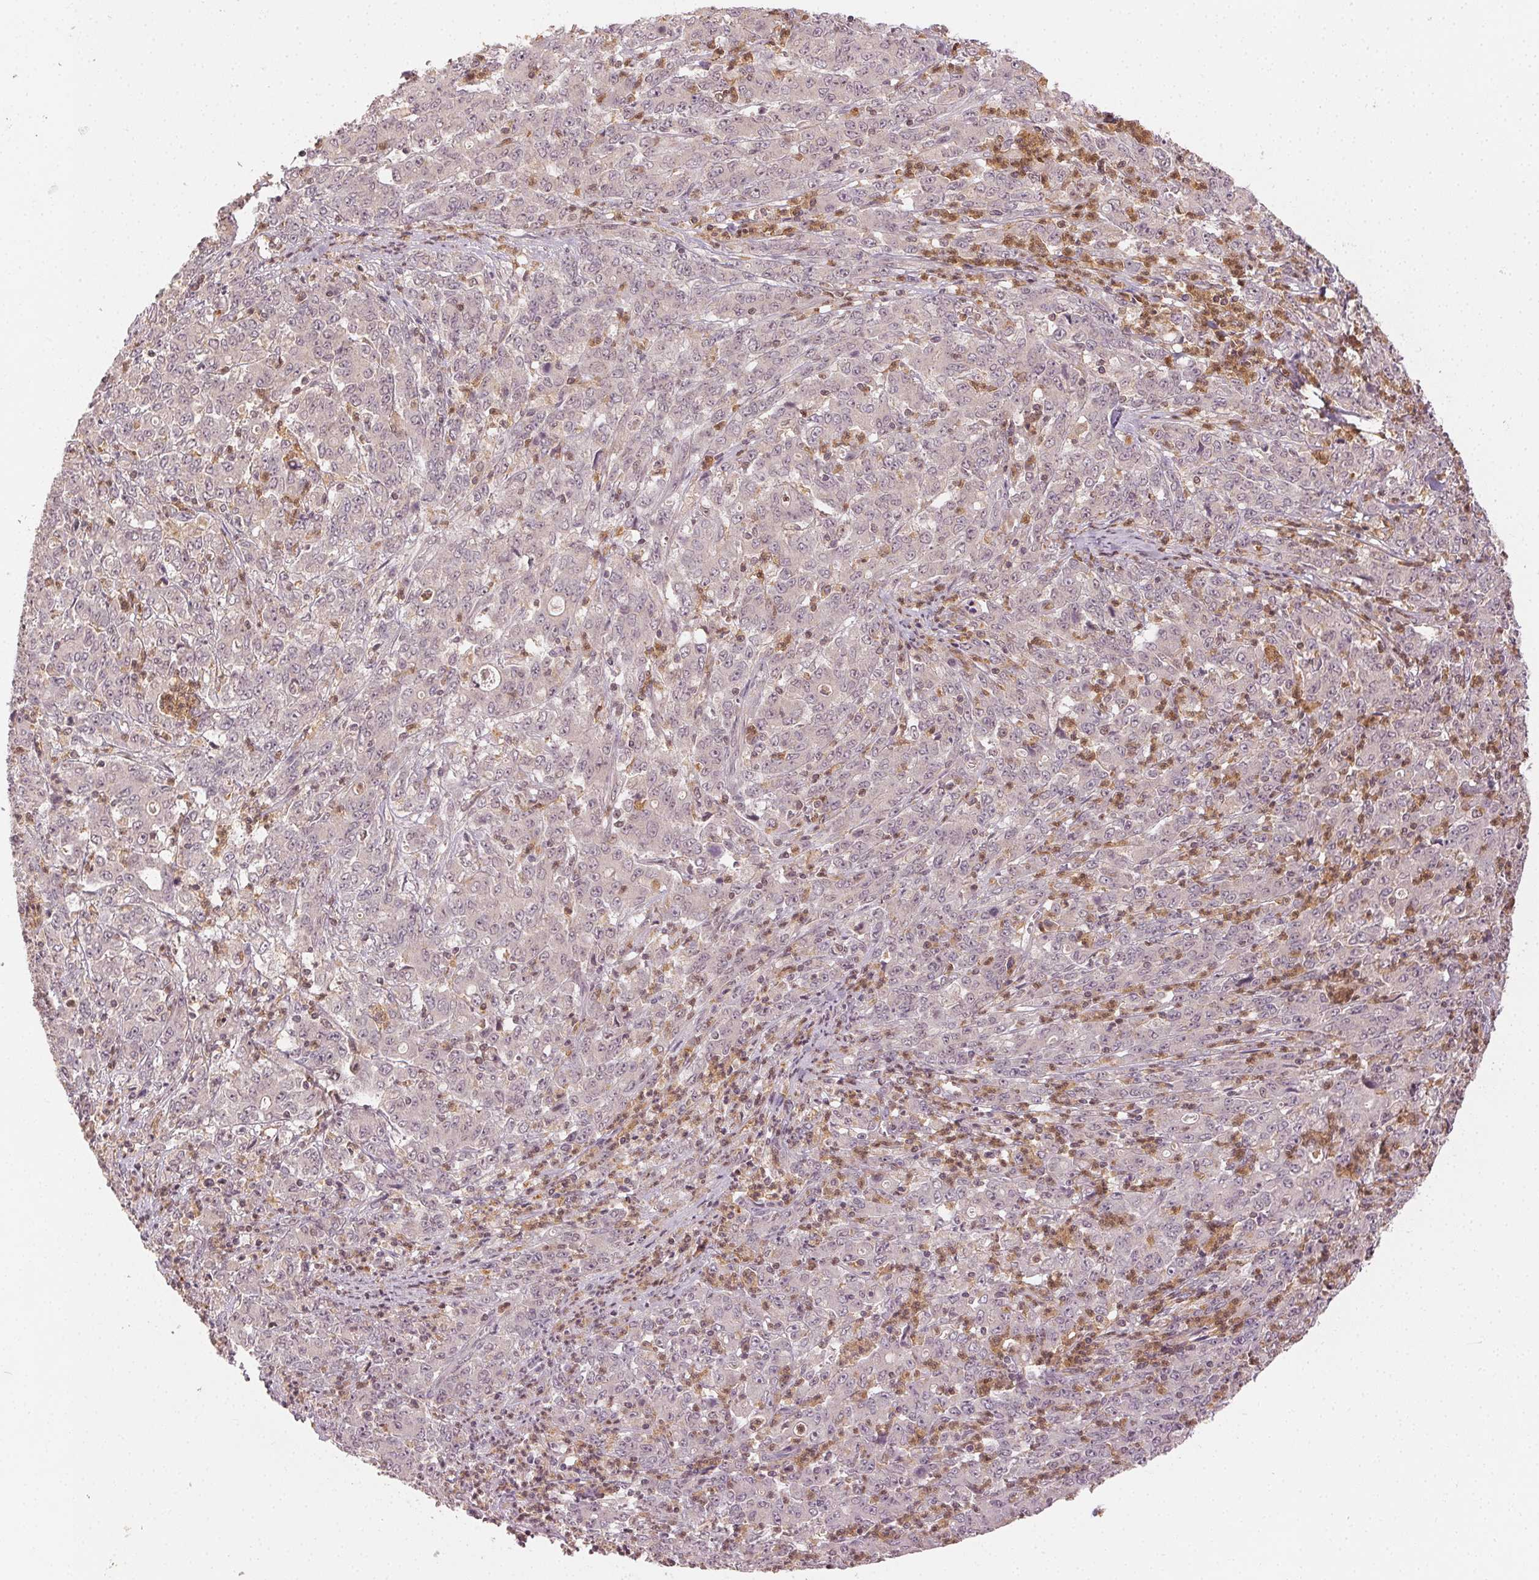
{"staining": {"intensity": "weak", "quantity": "<25%", "location": "nuclear"}, "tissue": "stomach cancer", "cell_type": "Tumor cells", "image_type": "cancer", "snomed": [{"axis": "morphology", "description": "Adenocarcinoma, NOS"}, {"axis": "topography", "description": "Stomach, lower"}], "caption": "A high-resolution image shows immunohistochemistry staining of stomach cancer (adenocarcinoma), which exhibits no significant positivity in tumor cells. (DAB IHC, high magnification).", "gene": "MAPK14", "patient": {"sex": "female", "age": 71}}